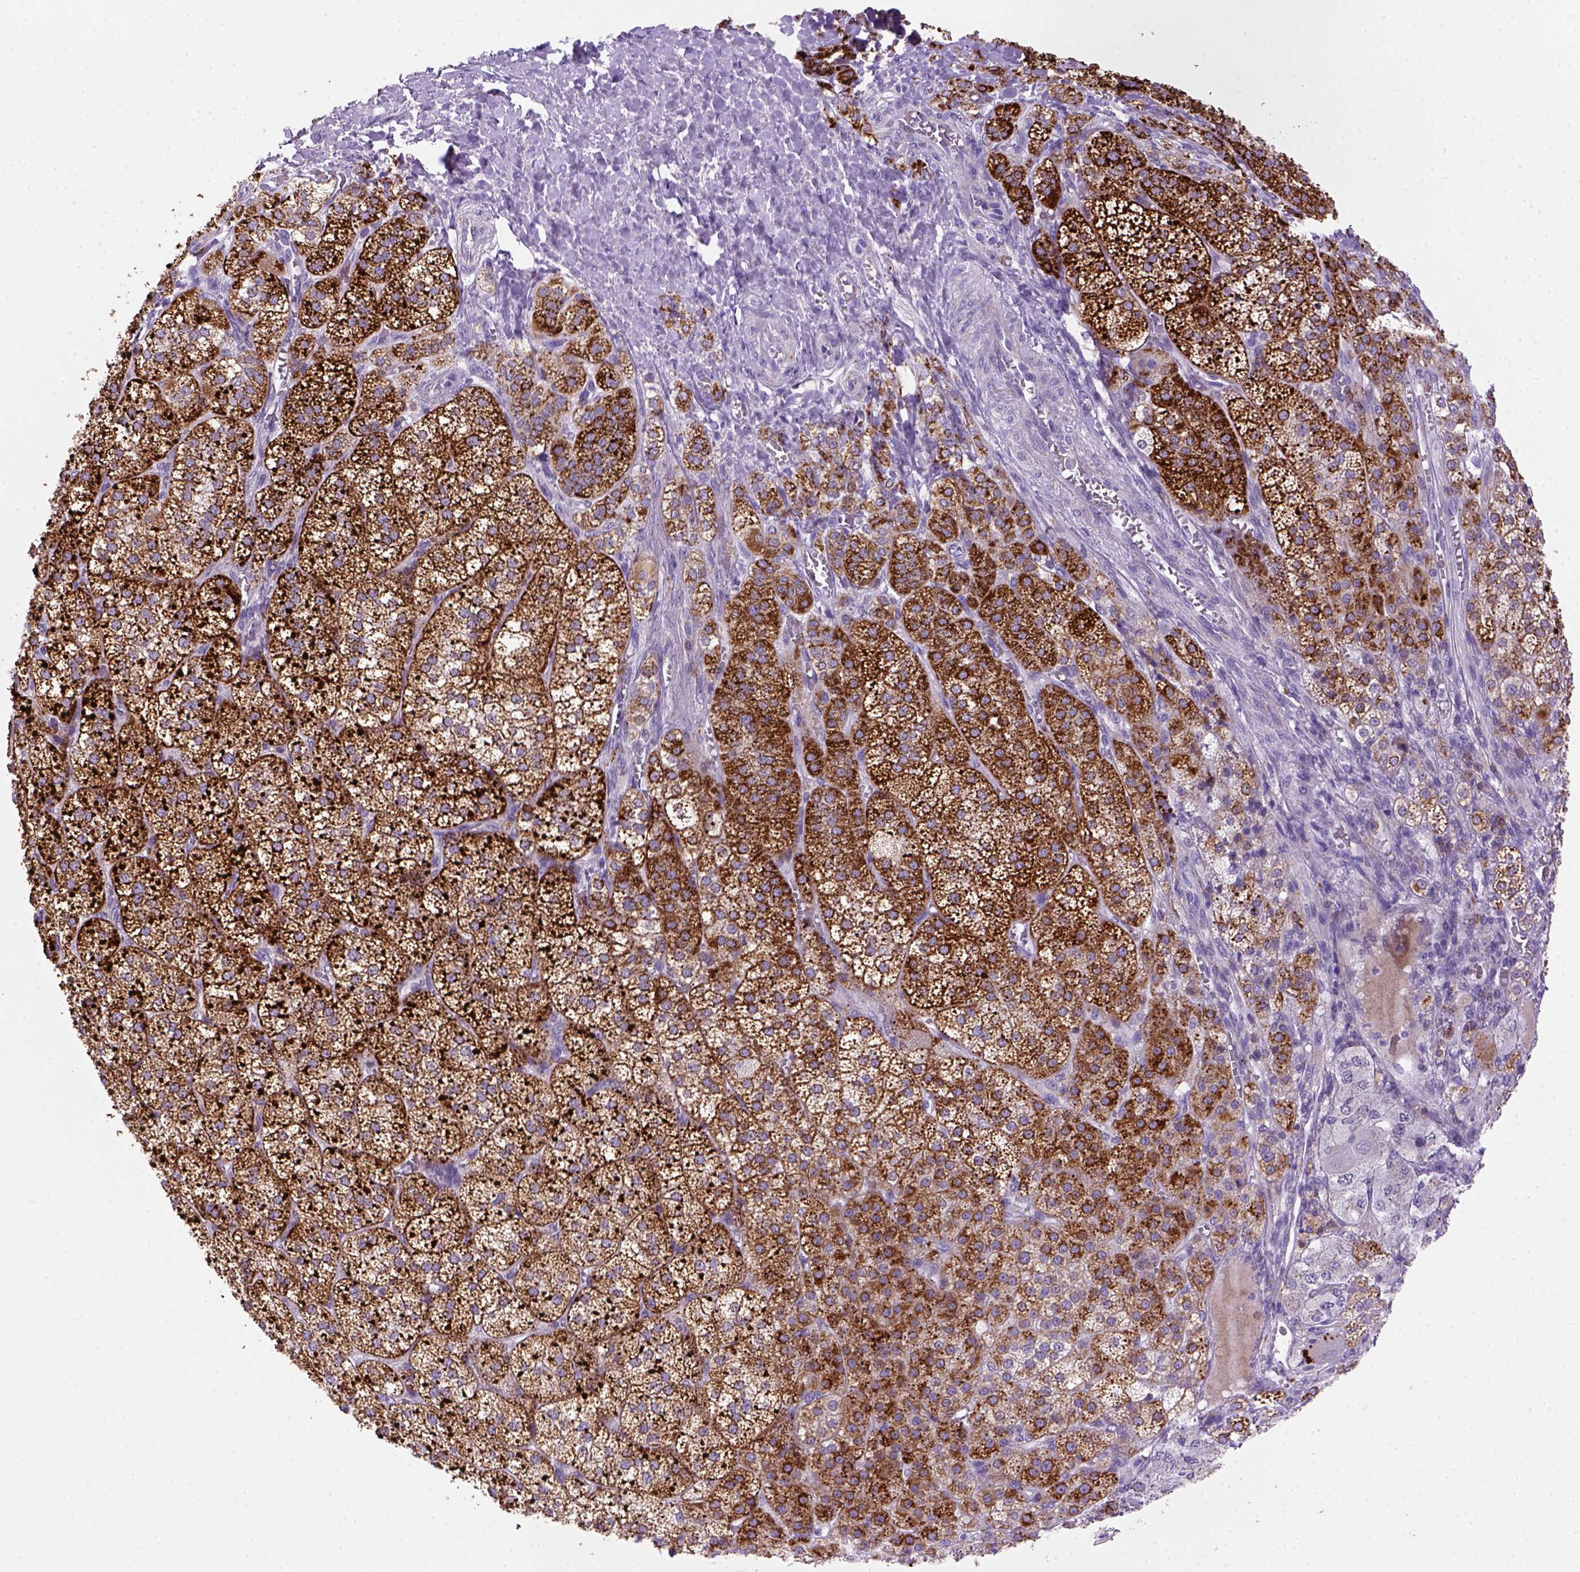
{"staining": {"intensity": "strong", "quantity": "25%-75%", "location": "cytoplasmic/membranous"}, "tissue": "adrenal gland", "cell_type": "Glandular cells", "image_type": "normal", "snomed": [{"axis": "morphology", "description": "Normal tissue, NOS"}, {"axis": "topography", "description": "Adrenal gland"}], "caption": "High-magnification brightfield microscopy of unremarkable adrenal gland stained with DAB (3,3'-diaminobenzidine) (brown) and counterstained with hematoxylin (blue). glandular cells exhibit strong cytoplasmic/membranous staining is appreciated in approximately25%-75% of cells. The protein is stained brown, and the nuclei are stained in blue (DAB (3,3'-diaminobenzidine) IHC with brightfield microscopy, high magnification).", "gene": "CD3E", "patient": {"sex": "female", "age": 60}}